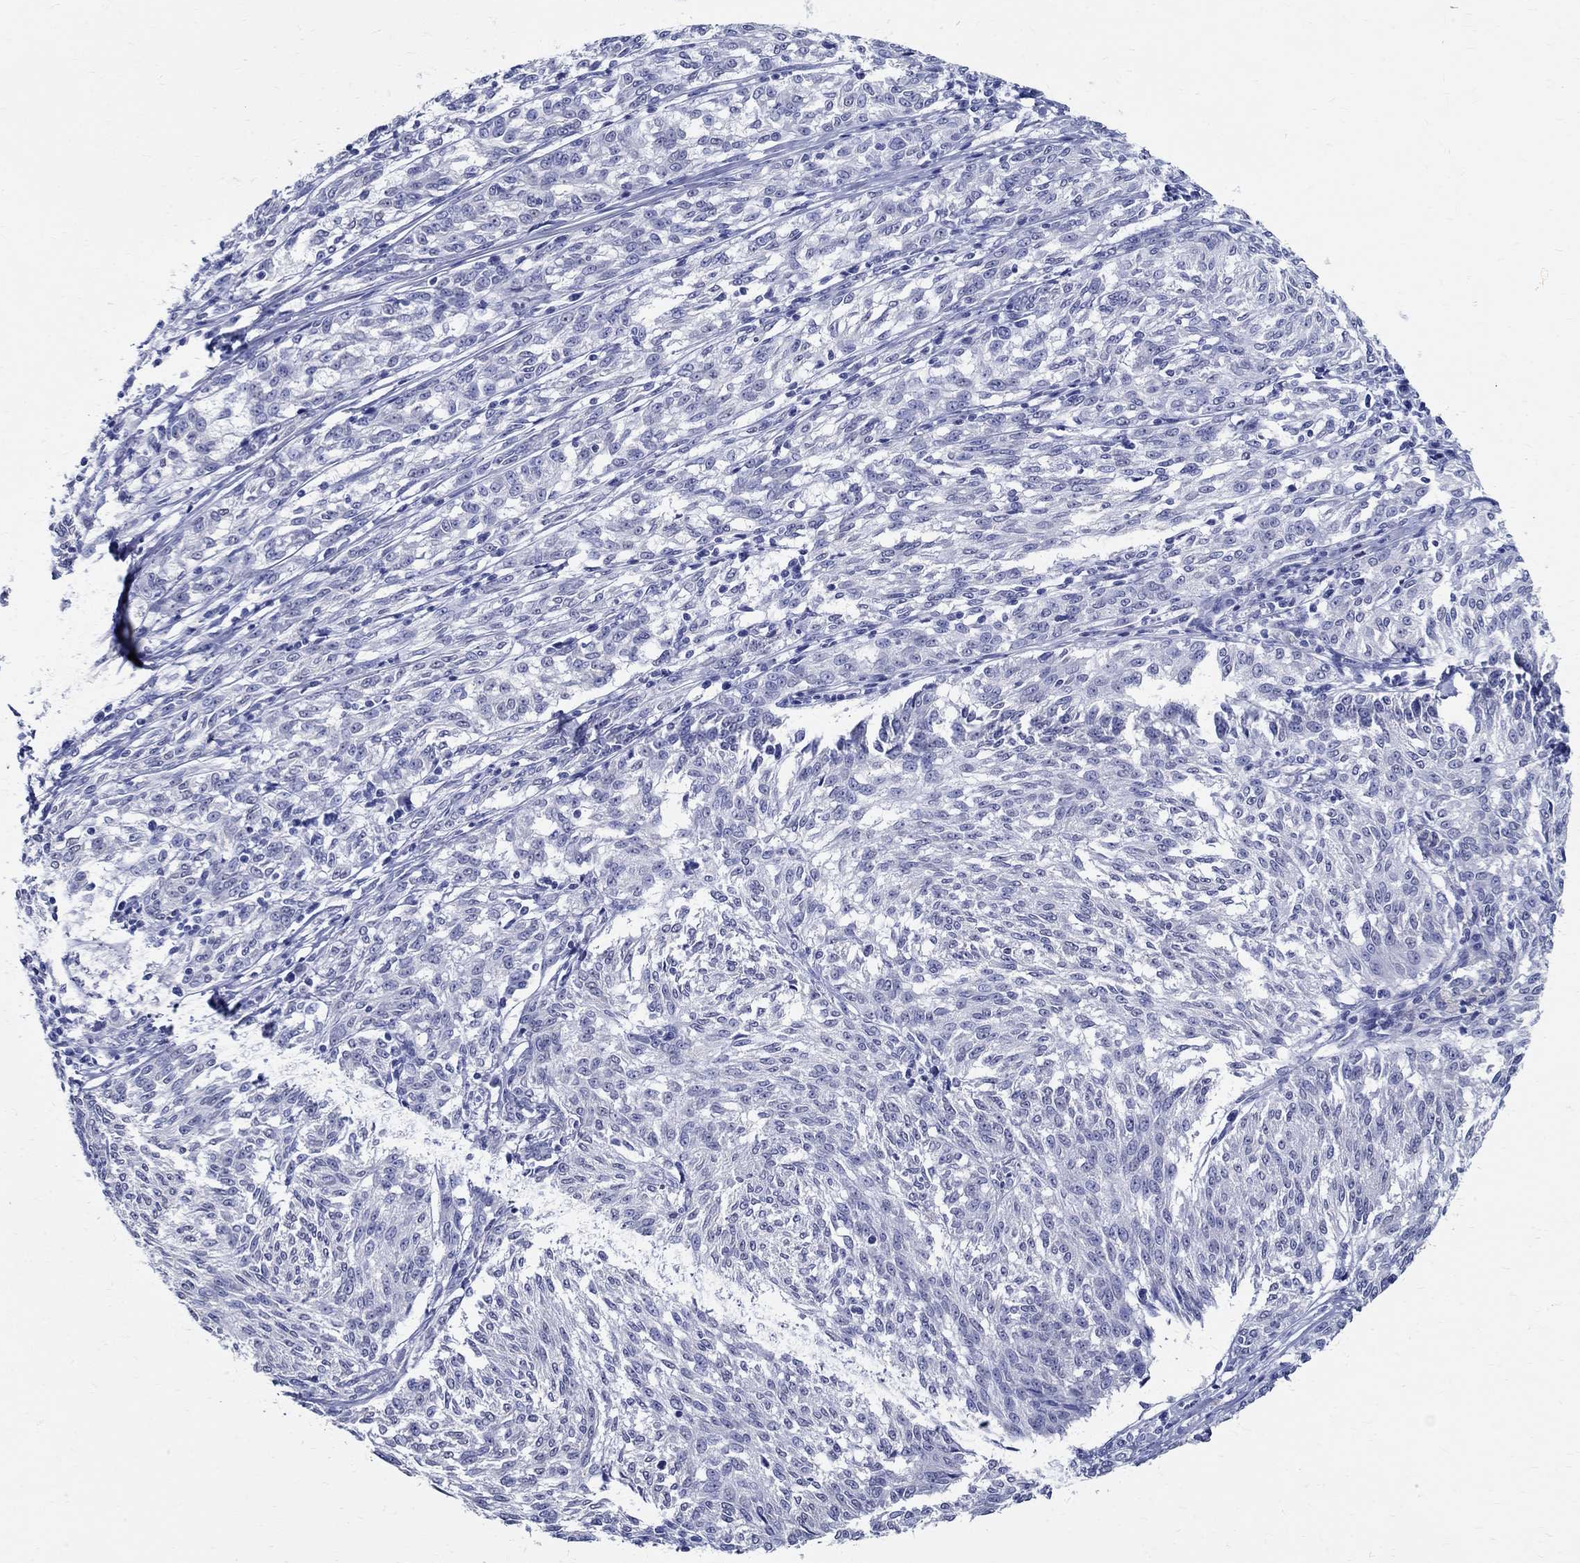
{"staining": {"intensity": "negative", "quantity": "none", "location": "none"}, "tissue": "melanoma", "cell_type": "Tumor cells", "image_type": "cancer", "snomed": [{"axis": "morphology", "description": "Malignant melanoma, NOS"}, {"axis": "topography", "description": "Skin"}], "caption": "This is an immunohistochemistry micrograph of malignant melanoma. There is no expression in tumor cells.", "gene": "TSPAN16", "patient": {"sex": "female", "age": 72}}